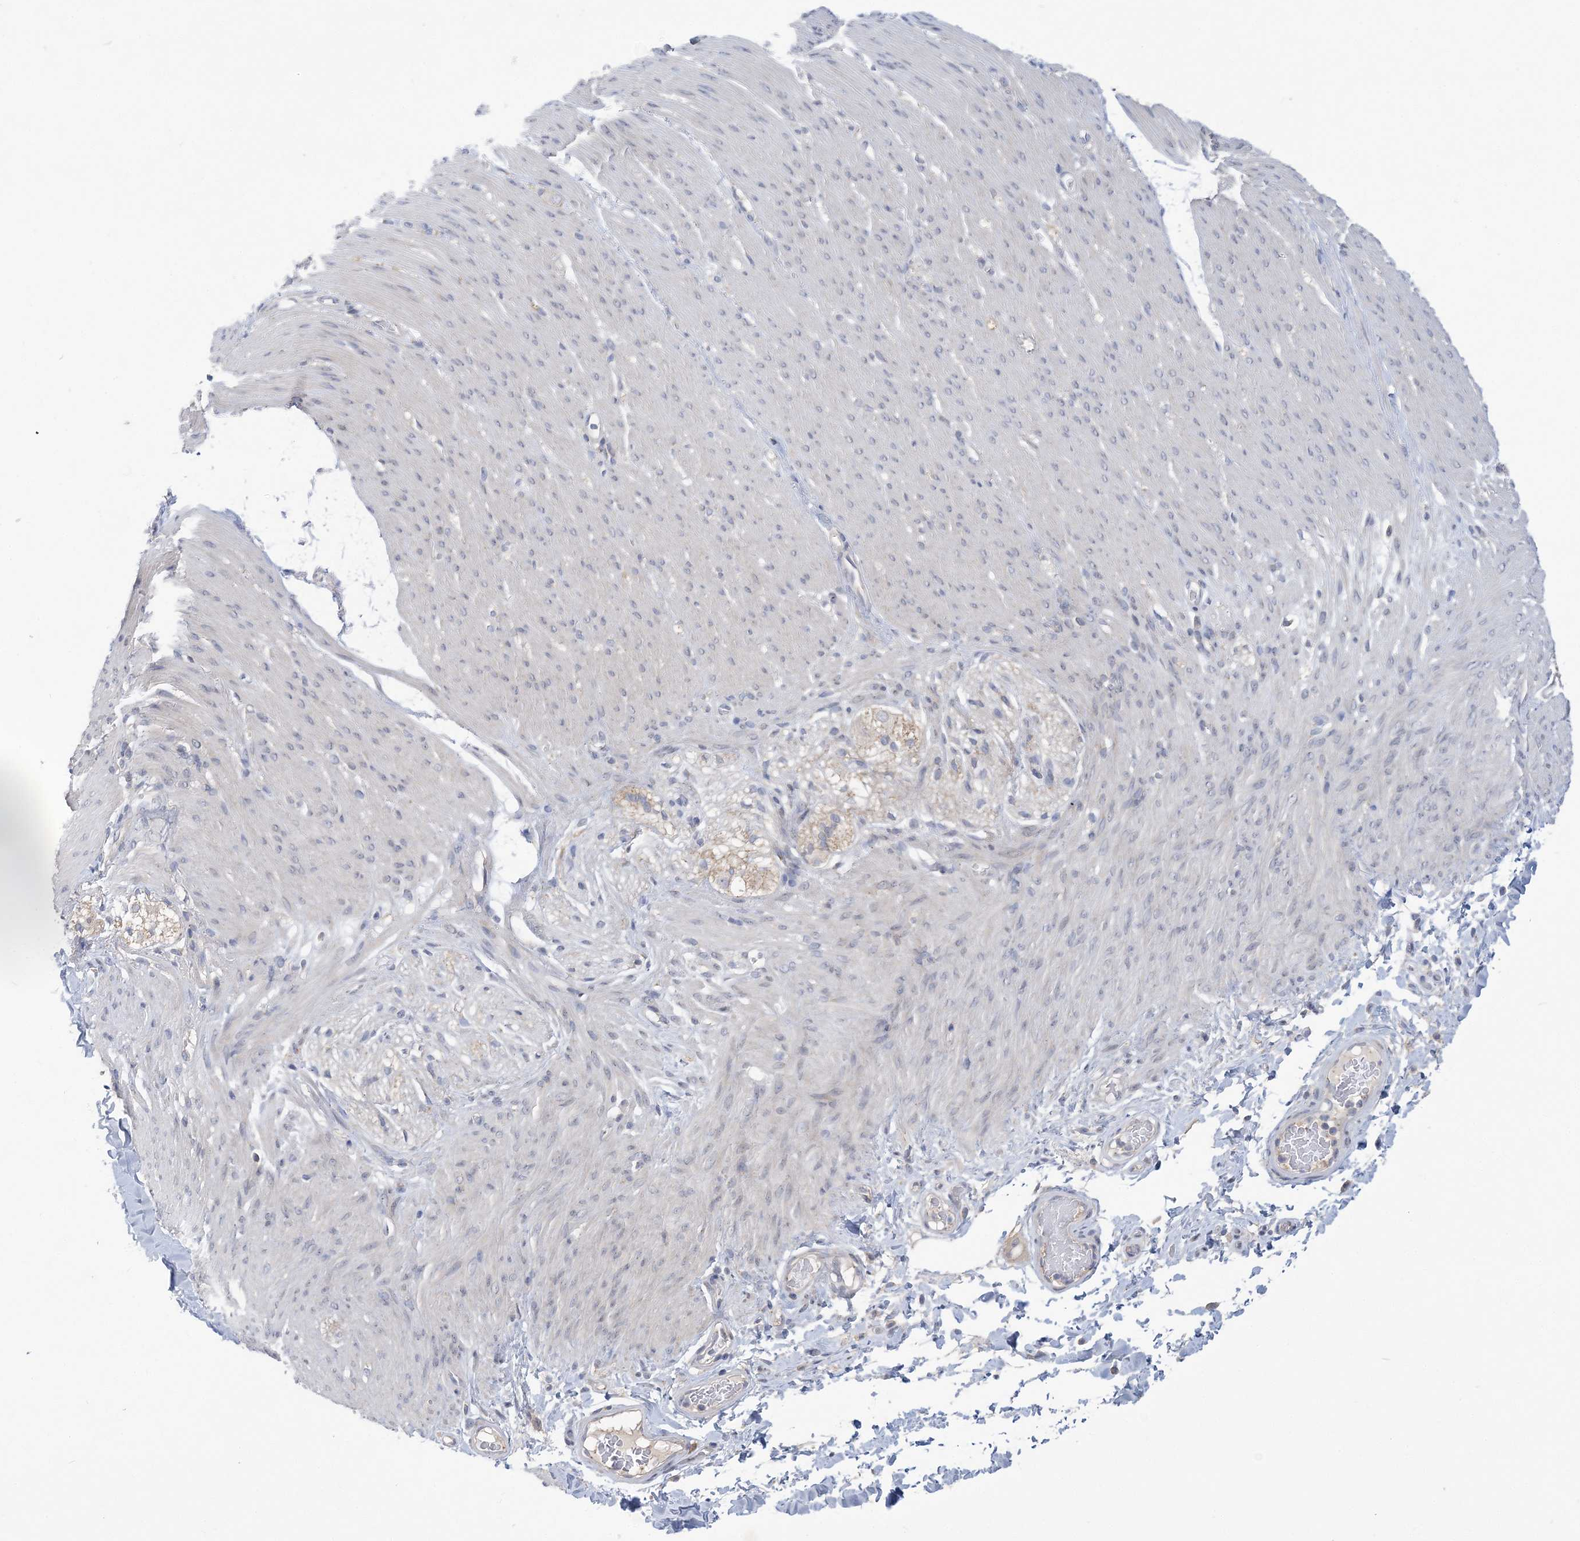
{"staining": {"intensity": "negative", "quantity": "none", "location": "none"}, "tissue": "adipose tissue", "cell_type": "Adipocytes", "image_type": "normal", "snomed": [{"axis": "morphology", "description": "Normal tissue, NOS"}, {"axis": "topography", "description": "Colon"}, {"axis": "topography", "description": "Peripheral nerve tissue"}], "caption": "IHC of normal adipose tissue shows no staining in adipocytes. The staining was performed using DAB to visualize the protein expression in brown, while the nuclei were stained in blue with hematoxylin (Magnification: 20x).", "gene": "ANKRD35", "patient": {"sex": "female", "age": 61}}